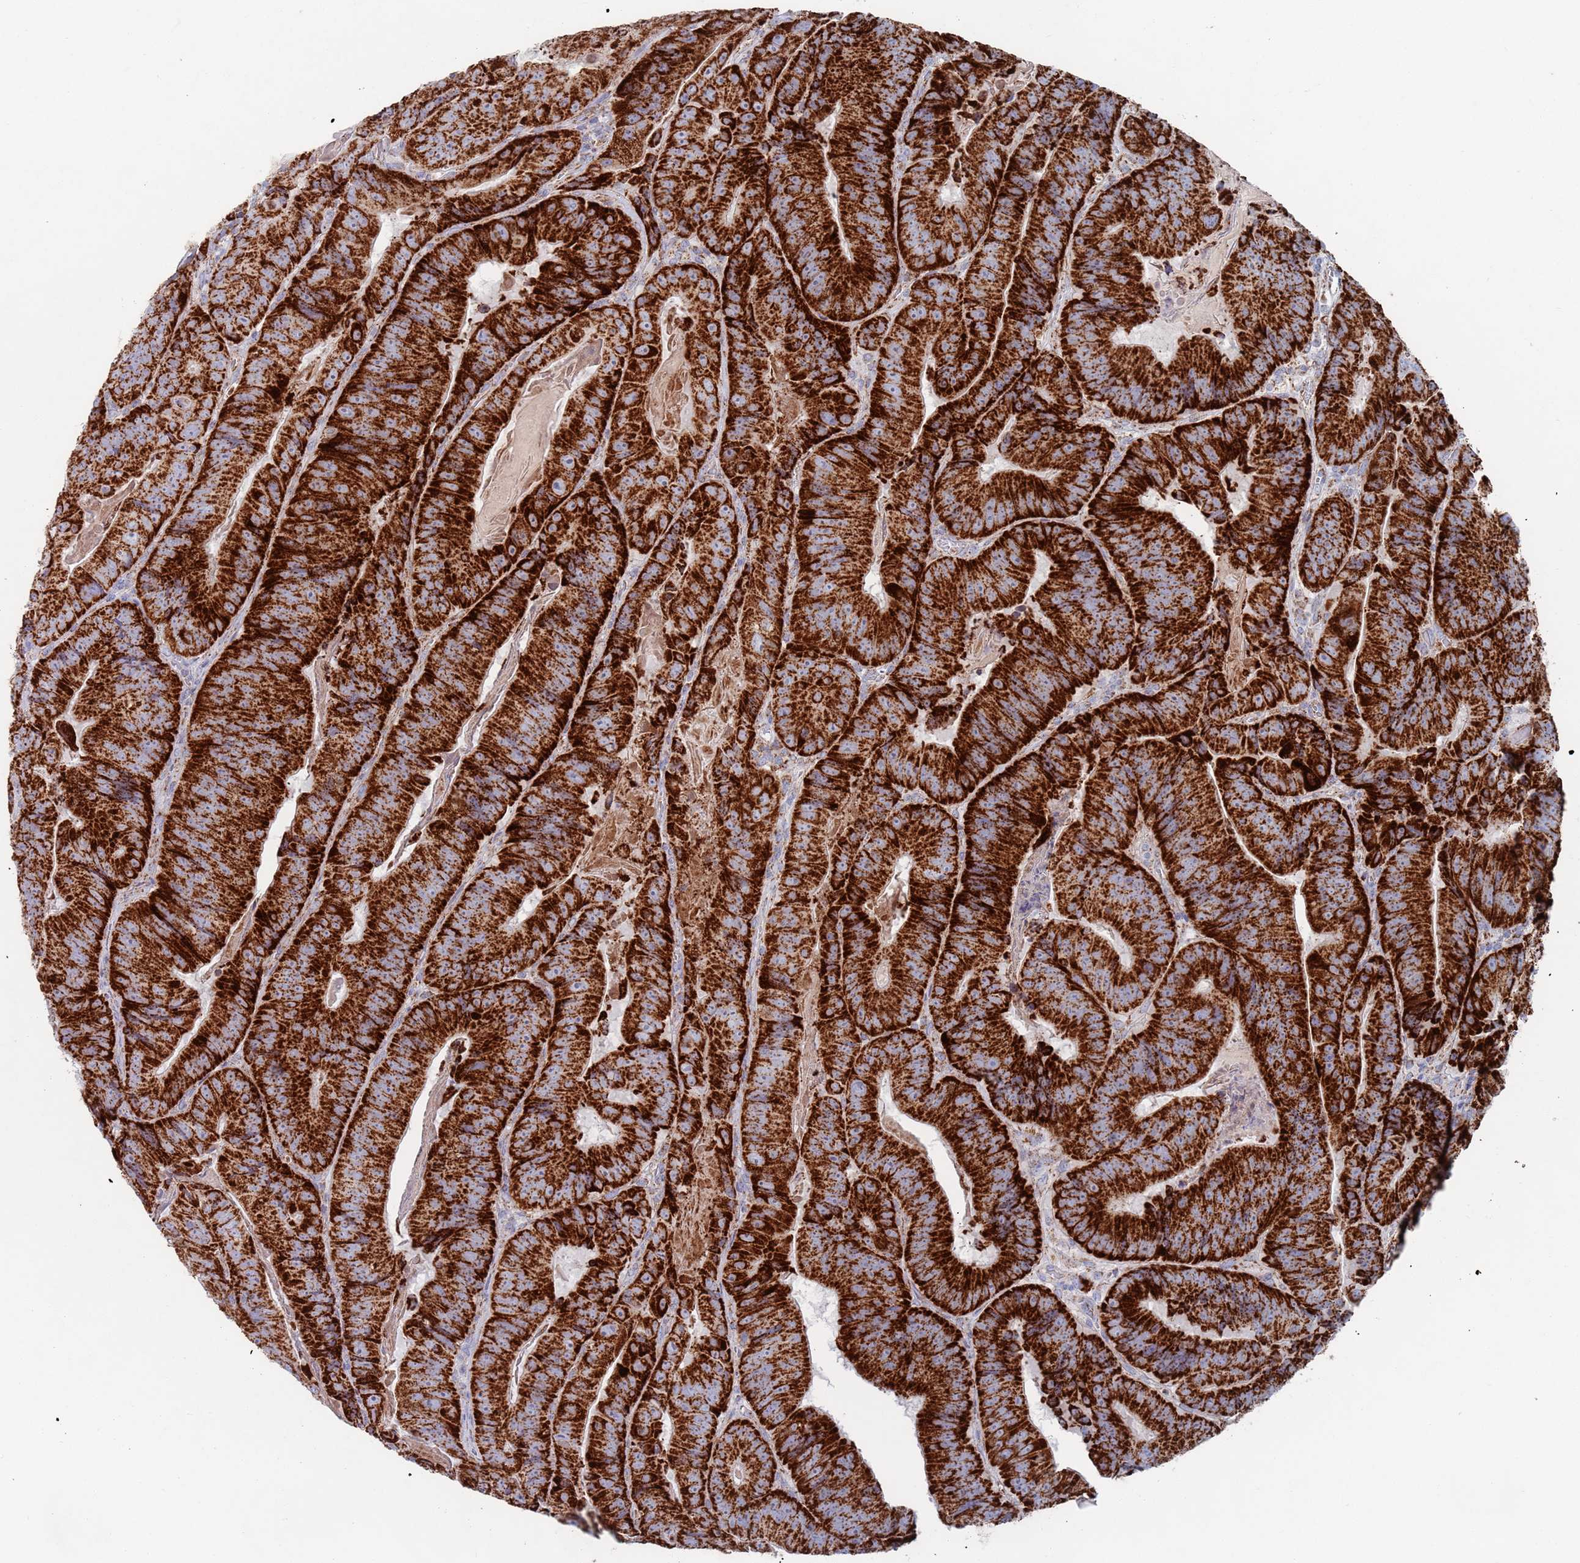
{"staining": {"intensity": "strong", "quantity": ">75%", "location": "cytoplasmic/membranous"}, "tissue": "colorectal cancer", "cell_type": "Tumor cells", "image_type": "cancer", "snomed": [{"axis": "morphology", "description": "Adenocarcinoma, NOS"}, {"axis": "topography", "description": "Colon"}], "caption": "Immunohistochemical staining of colorectal cancer (adenocarcinoma) displays high levels of strong cytoplasmic/membranous protein staining in about >75% of tumor cells.", "gene": "MRPL22", "patient": {"sex": "female", "age": 86}}